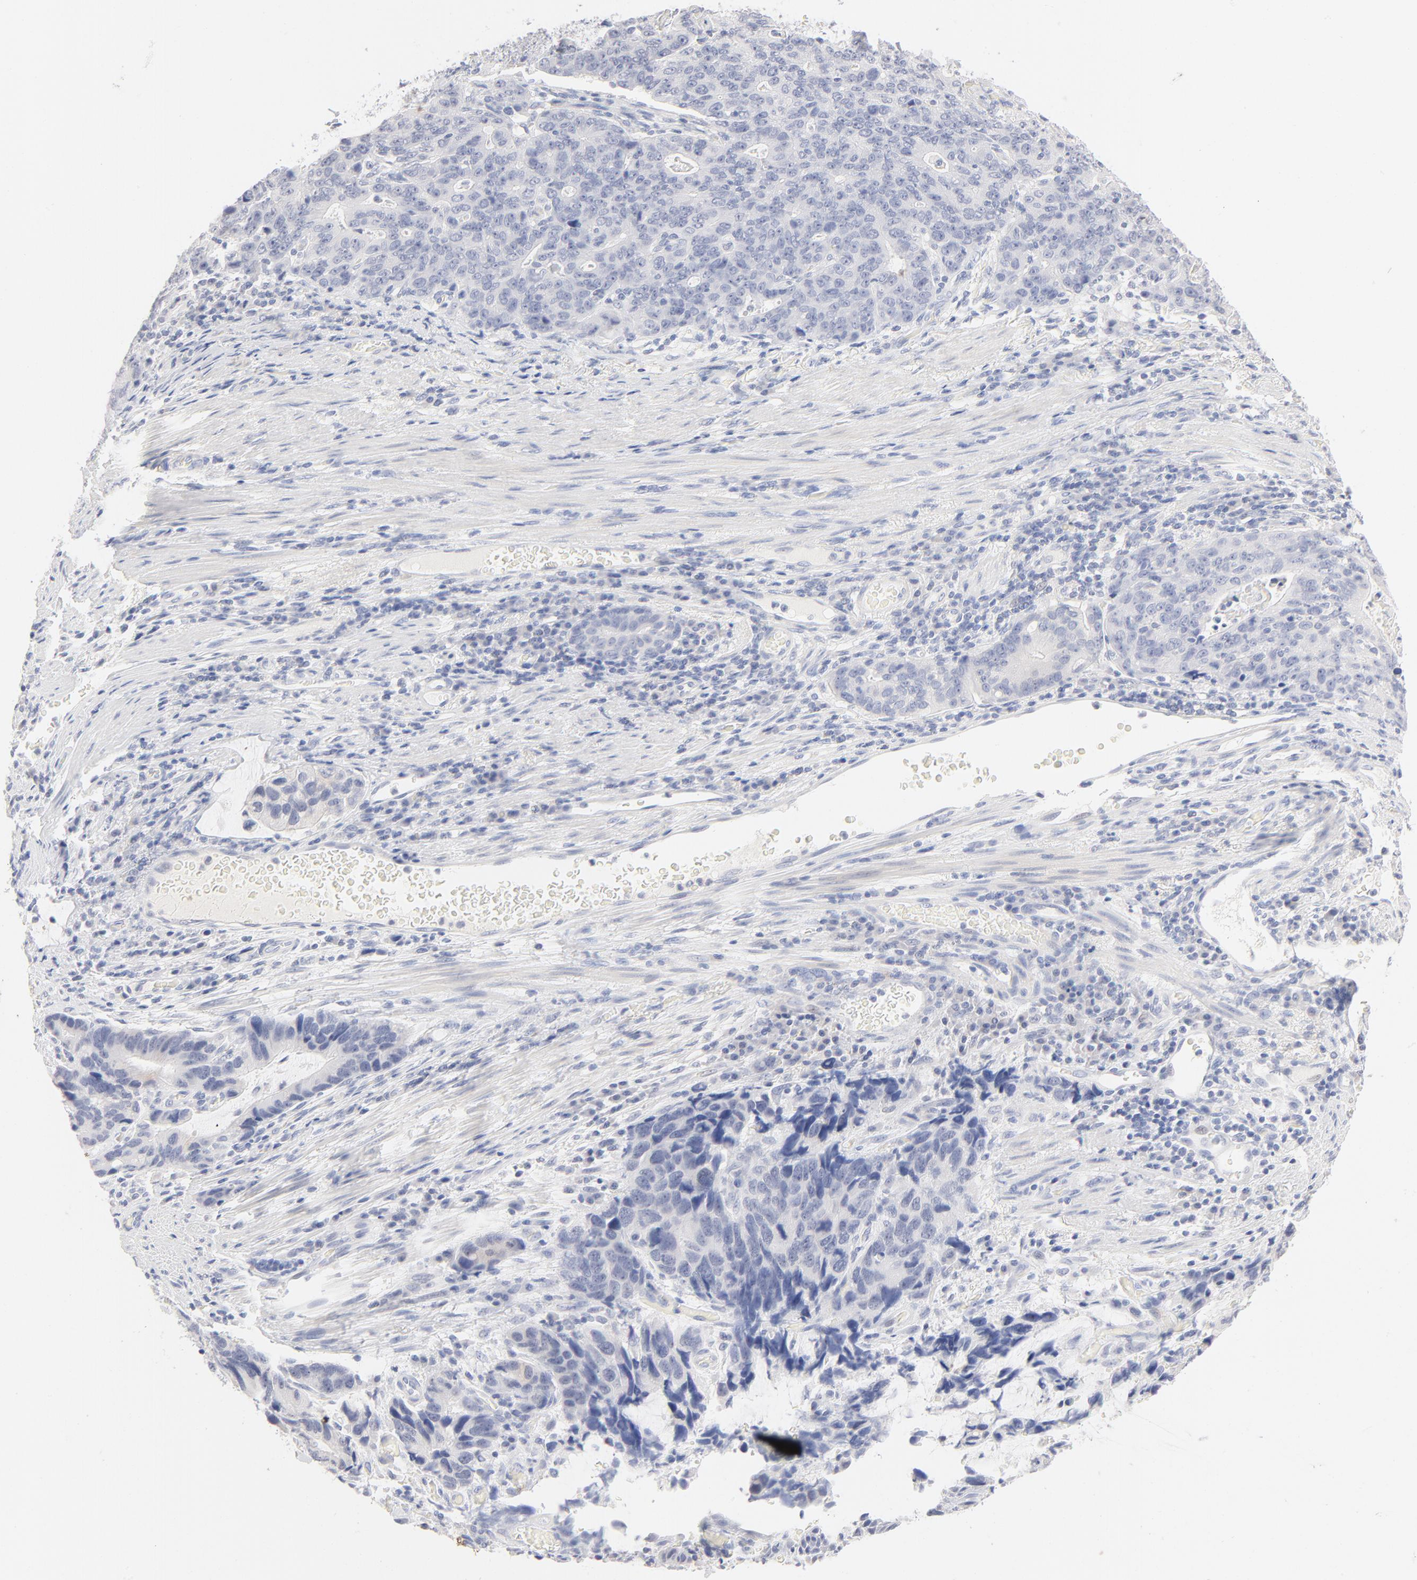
{"staining": {"intensity": "negative", "quantity": "none", "location": "none"}, "tissue": "stomach cancer", "cell_type": "Tumor cells", "image_type": "cancer", "snomed": [{"axis": "morphology", "description": "Adenocarcinoma, NOS"}, {"axis": "topography", "description": "Esophagus"}, {"axis": "topography", "description": "Stomach"}], "caption": "Image shows no significant protein expression in tumor cells of adenocarcinoma (stomach).", "gene": "ONECUT1", "patient": {"sex": "male", "age": 74}}